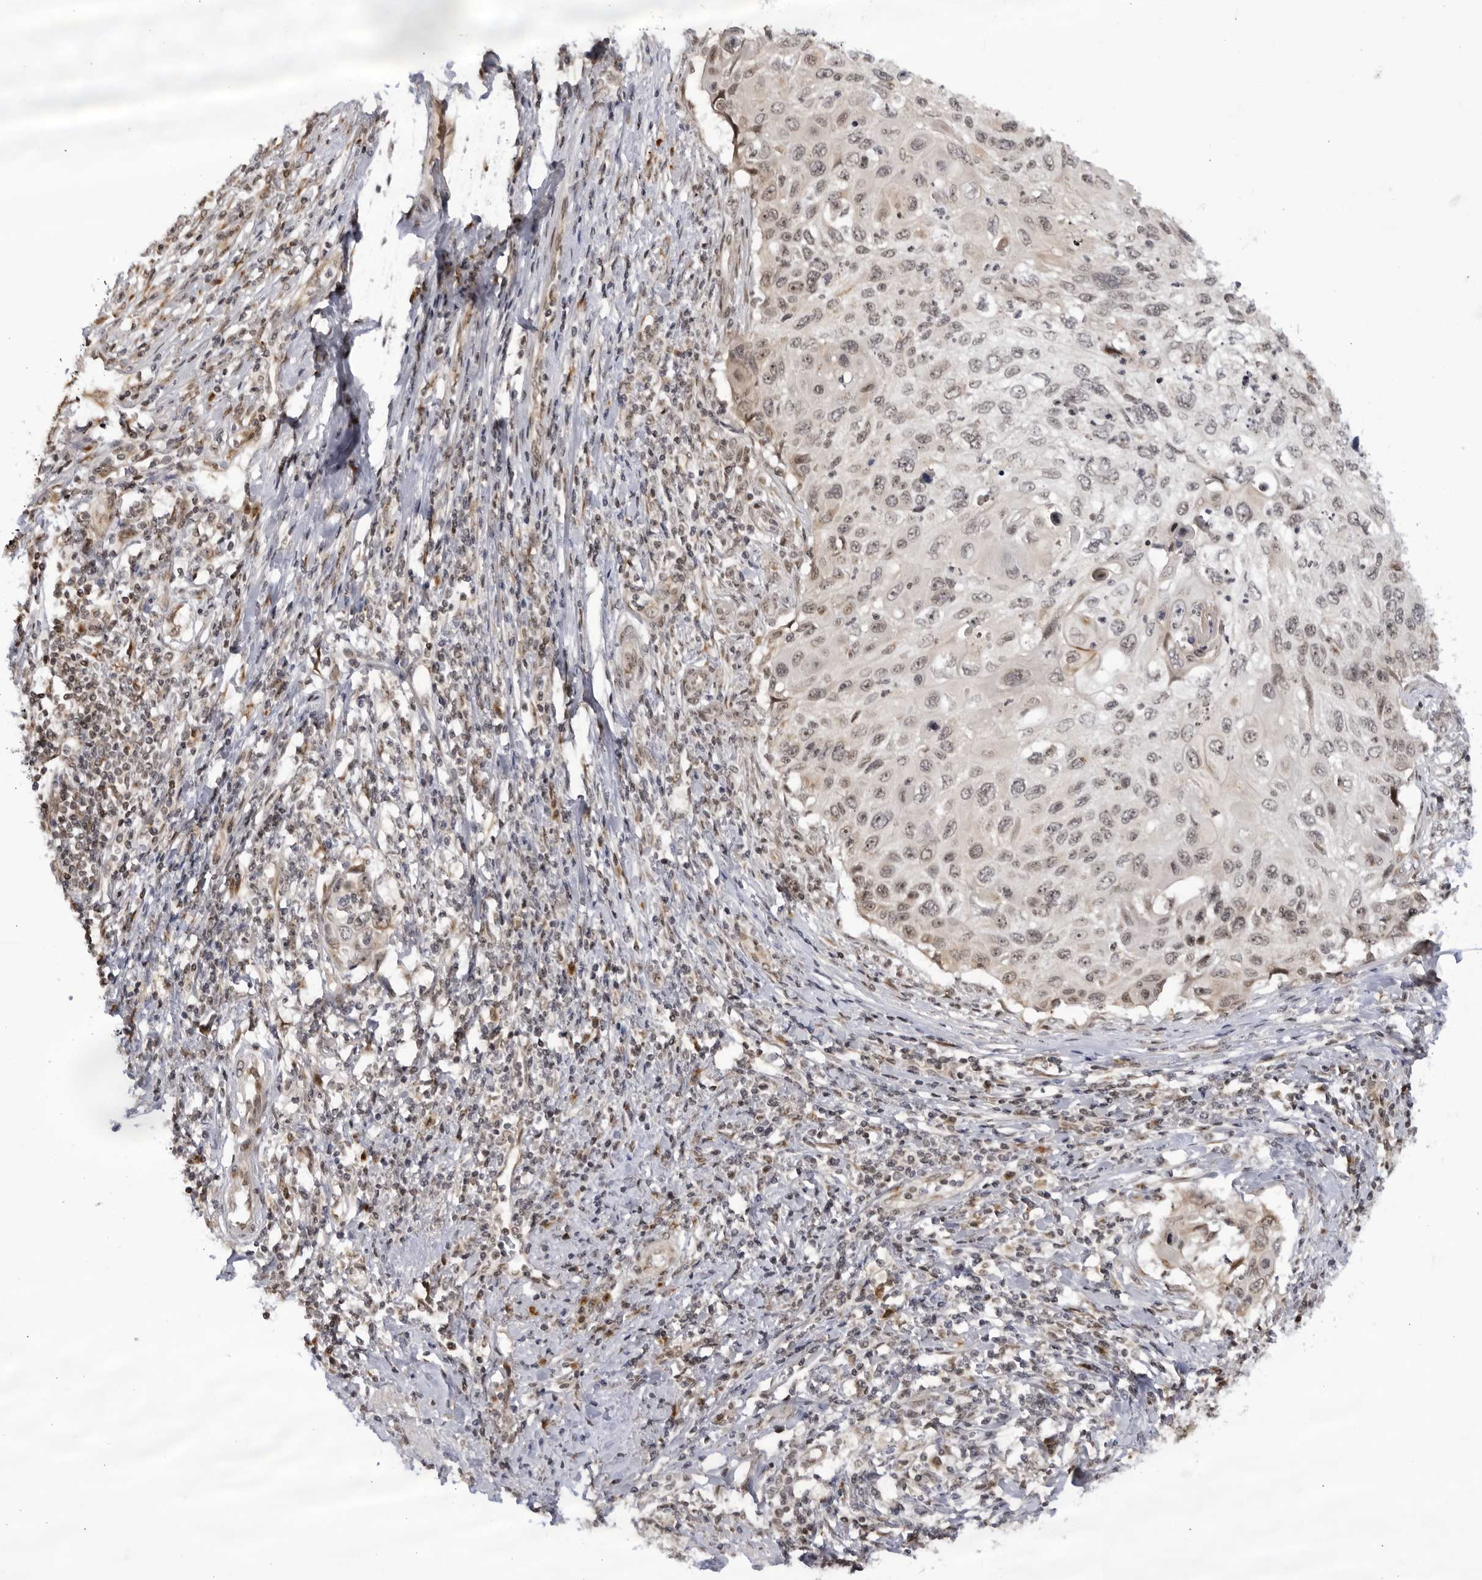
{"staining": {"intensity": "weak", "quantity": ">75%", "location": "nuclear"}, "tissue": "cervical cancer", "cell_type": "Tumor cells", "image_type": "cancer", "snomed": [{"axis": "morphology", "description": "Squamous cell carcinoma, NOS"}, {"axis": "topography", "description": "Cervix"}], "caption": "A histopathology image of human squamous cell carcinoma (cervical) stained for a protein demonstrates weak nuclear brown staining in tumor cells. (IHC, brightfield microscopy, high magnification).", "gene": "RASGEF1C", "patient": {"sex": "female", "age": 70}}